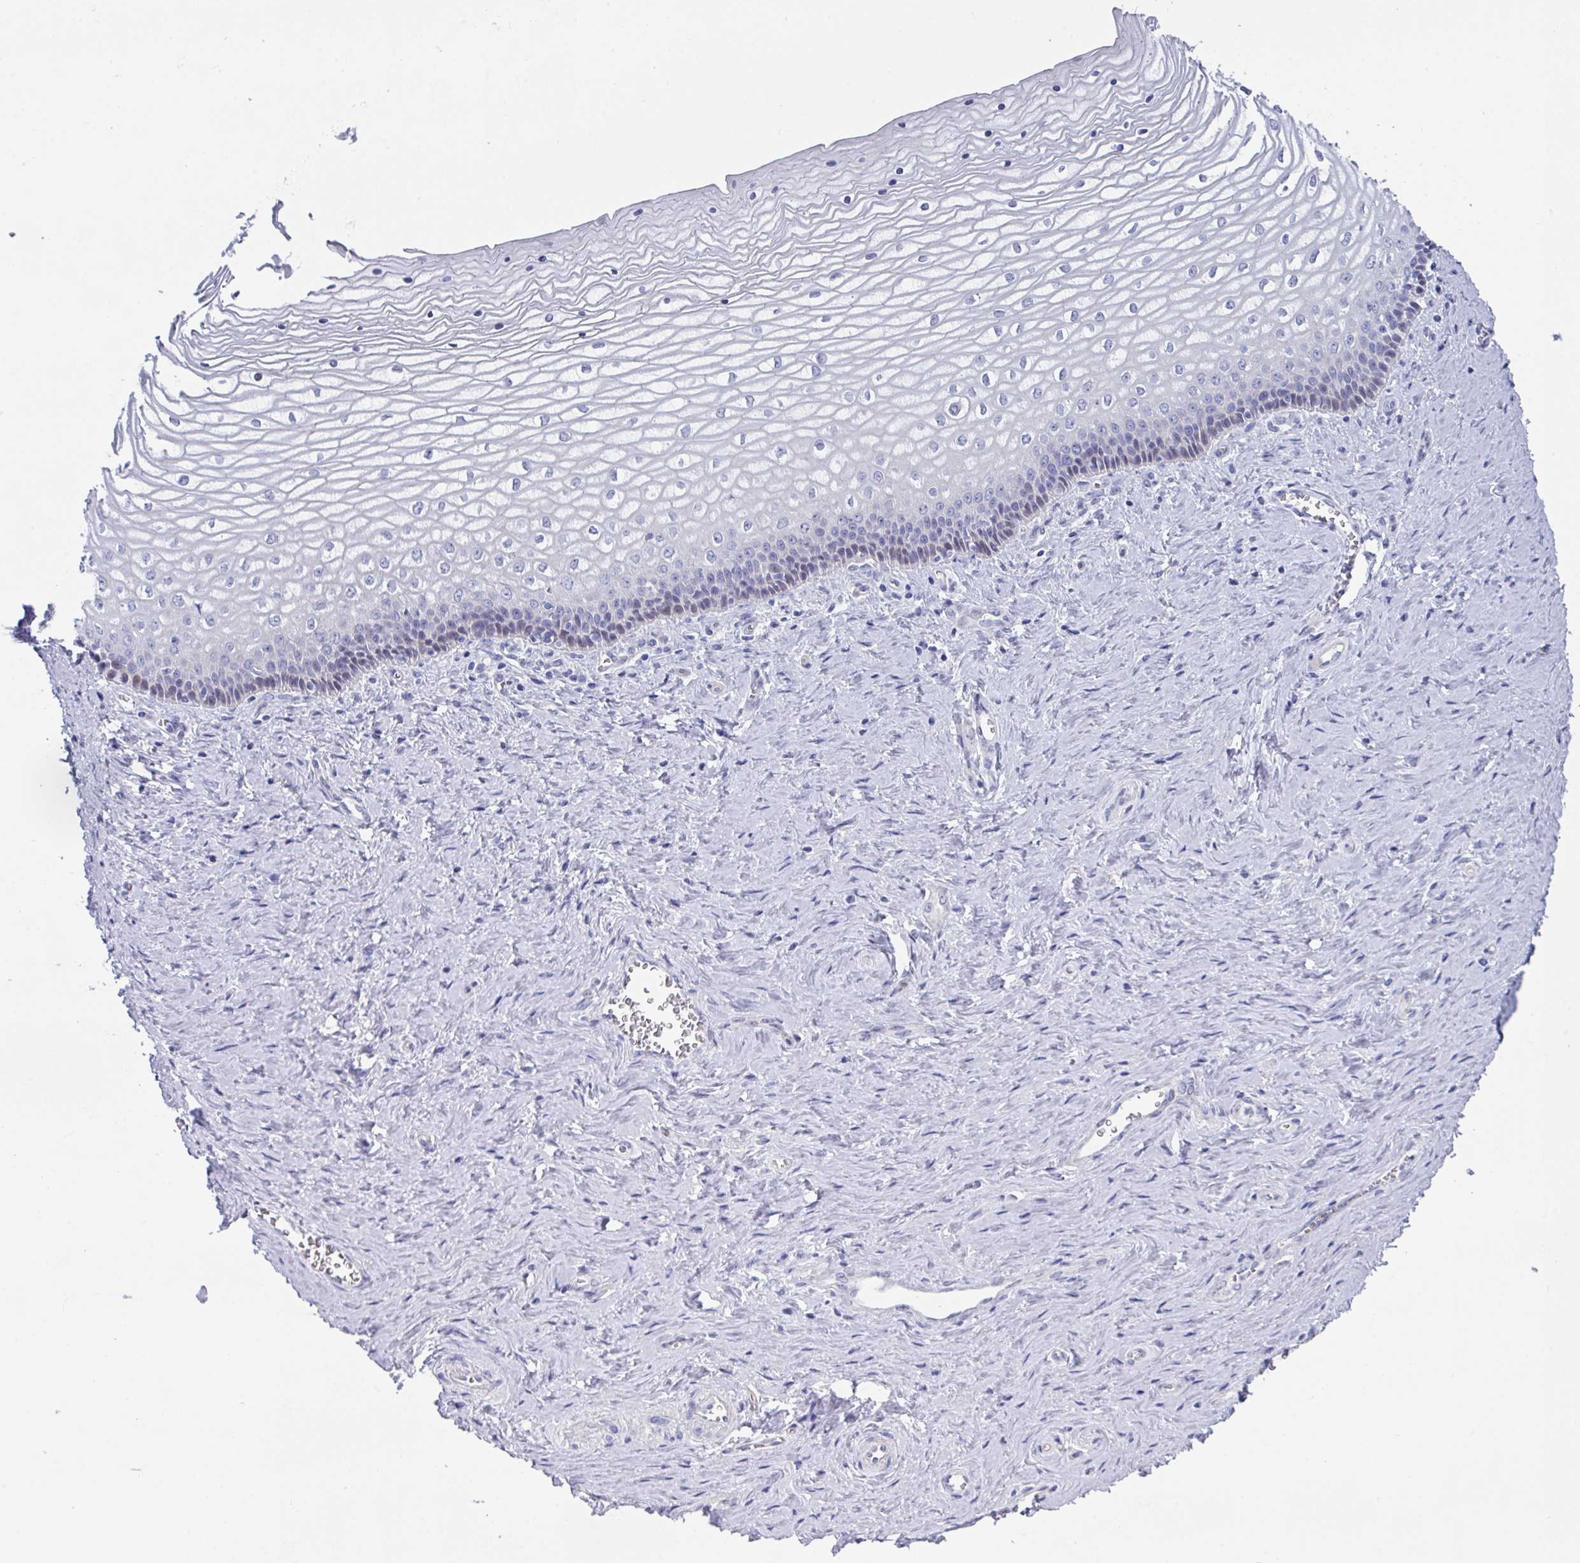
{"staining": {"intensity": "negative", "quantity": "none", "location": "none"}, "tissue": "vagina", "cell_type": "Squamous epithelial cells", "image_type": "normal", "snomed": [{"axis": "morphology", "description": "Normal tissue, NOS"}, {"axis": "topography", "description": "Vagina"}], "caption": "Squamous epithelial cells show no significant protein positivity in benign vagina. The staining was performed using DAB to visualize the protein expression in brown, while the nuclei were stained in blue with hematoxylin (Magnification: 20x).", "gene": "FBXO47", "patient": {"sex": "female", "age": 45}}